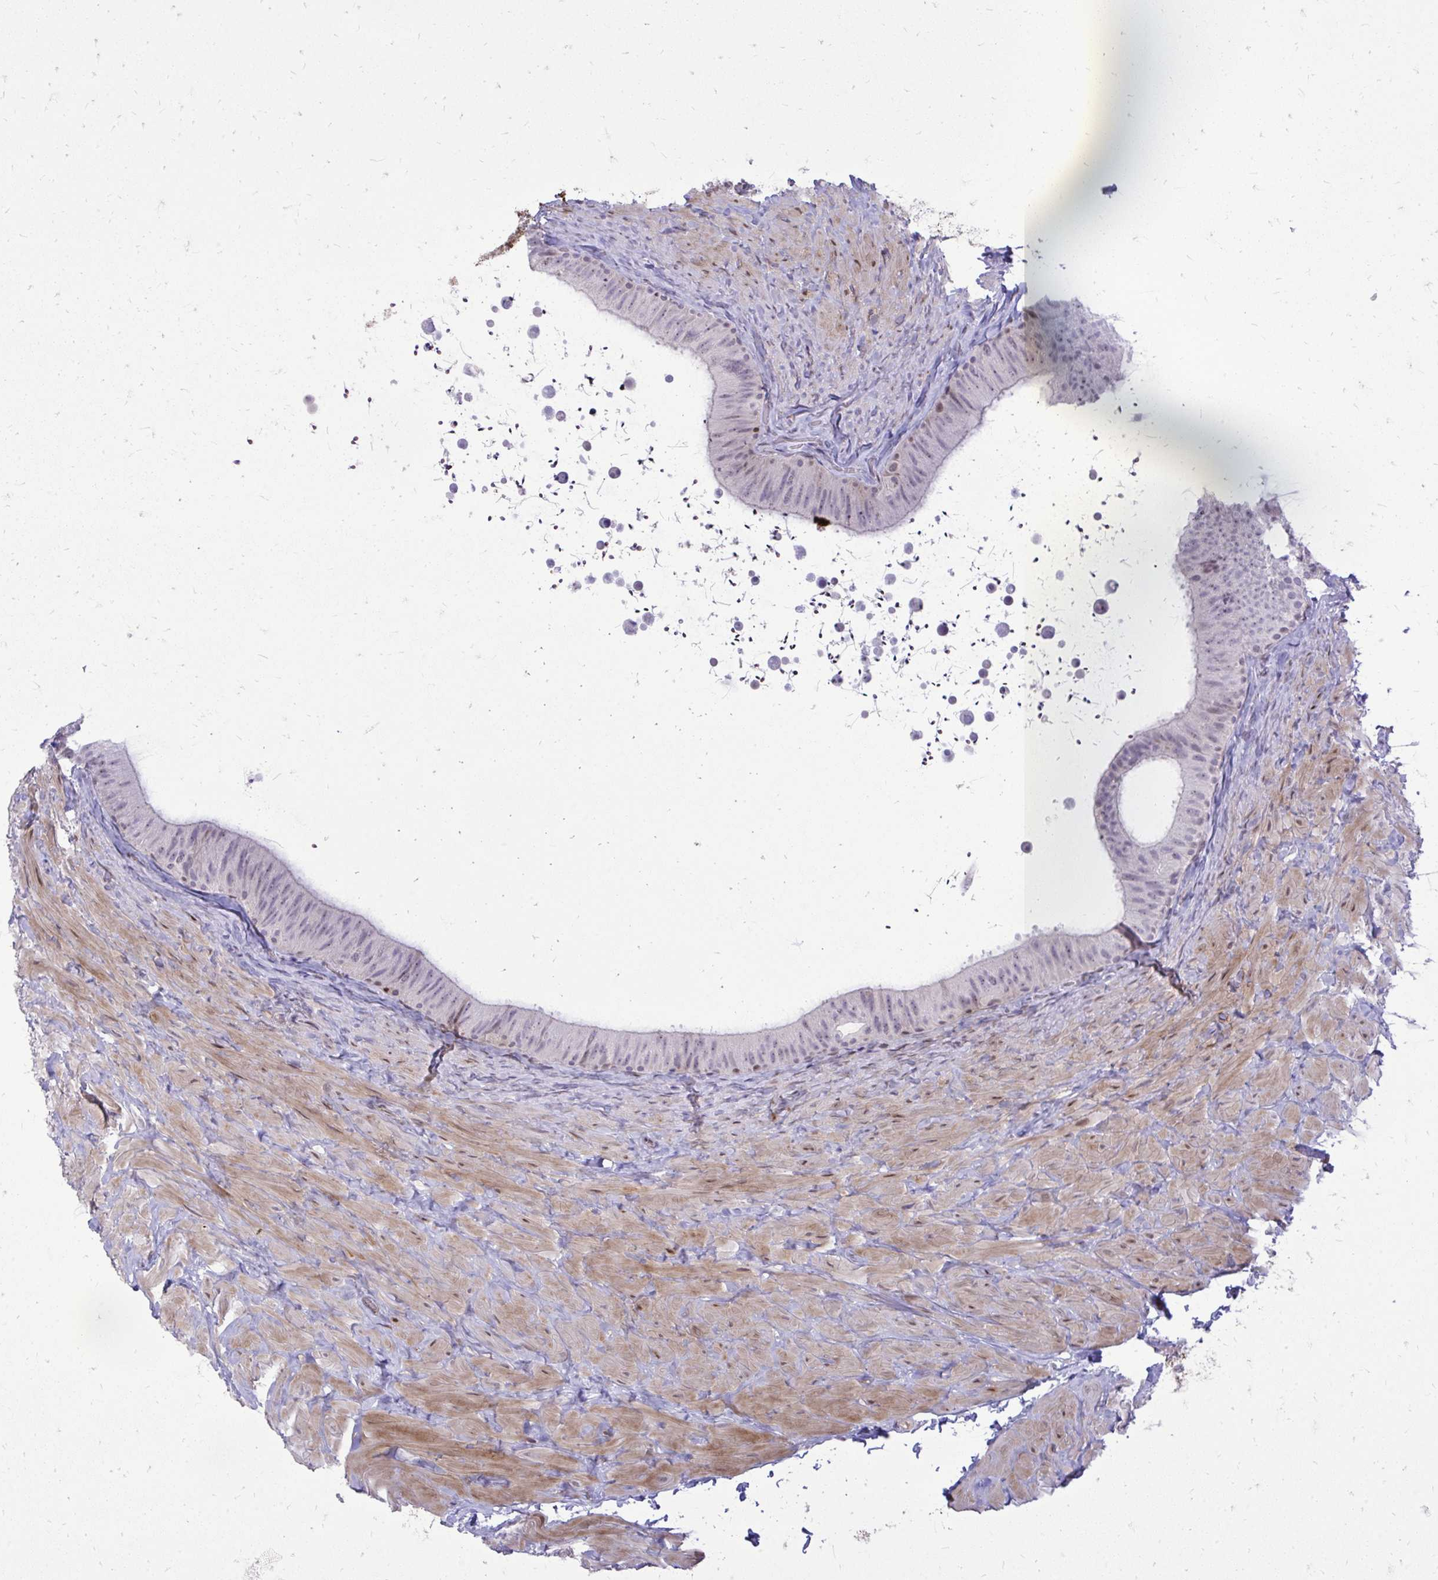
{"staining": {"intensity": "strong", "quantity": "<25%", "location": "nuclear"}, "tissue": "epididymis", "cell_type": "Glandular cells", "image_type": "normal", "snomed": [{"axis": "morphology", "description": "Normal tissue, NOS"}, {"axis": "topography", "description": "Epididymis, spermatic cord, NOS"}, {"axis": "topography", "description": "Epididymis"}], "caption": "High-magnification brightfield microscopy of unremarkable epididymis stained with DAB (3,3'-diaminobenzidine) (brown) and counterstained with hematoxylin (blue). glandular cells exhibit strong nuclear positivity is identified in approximately<25% of cells. Ihc stains the protein in brown and the nuclei are stained blue.", "gene": "DLX4", "patient": {"sex": "male", "age": 31}}